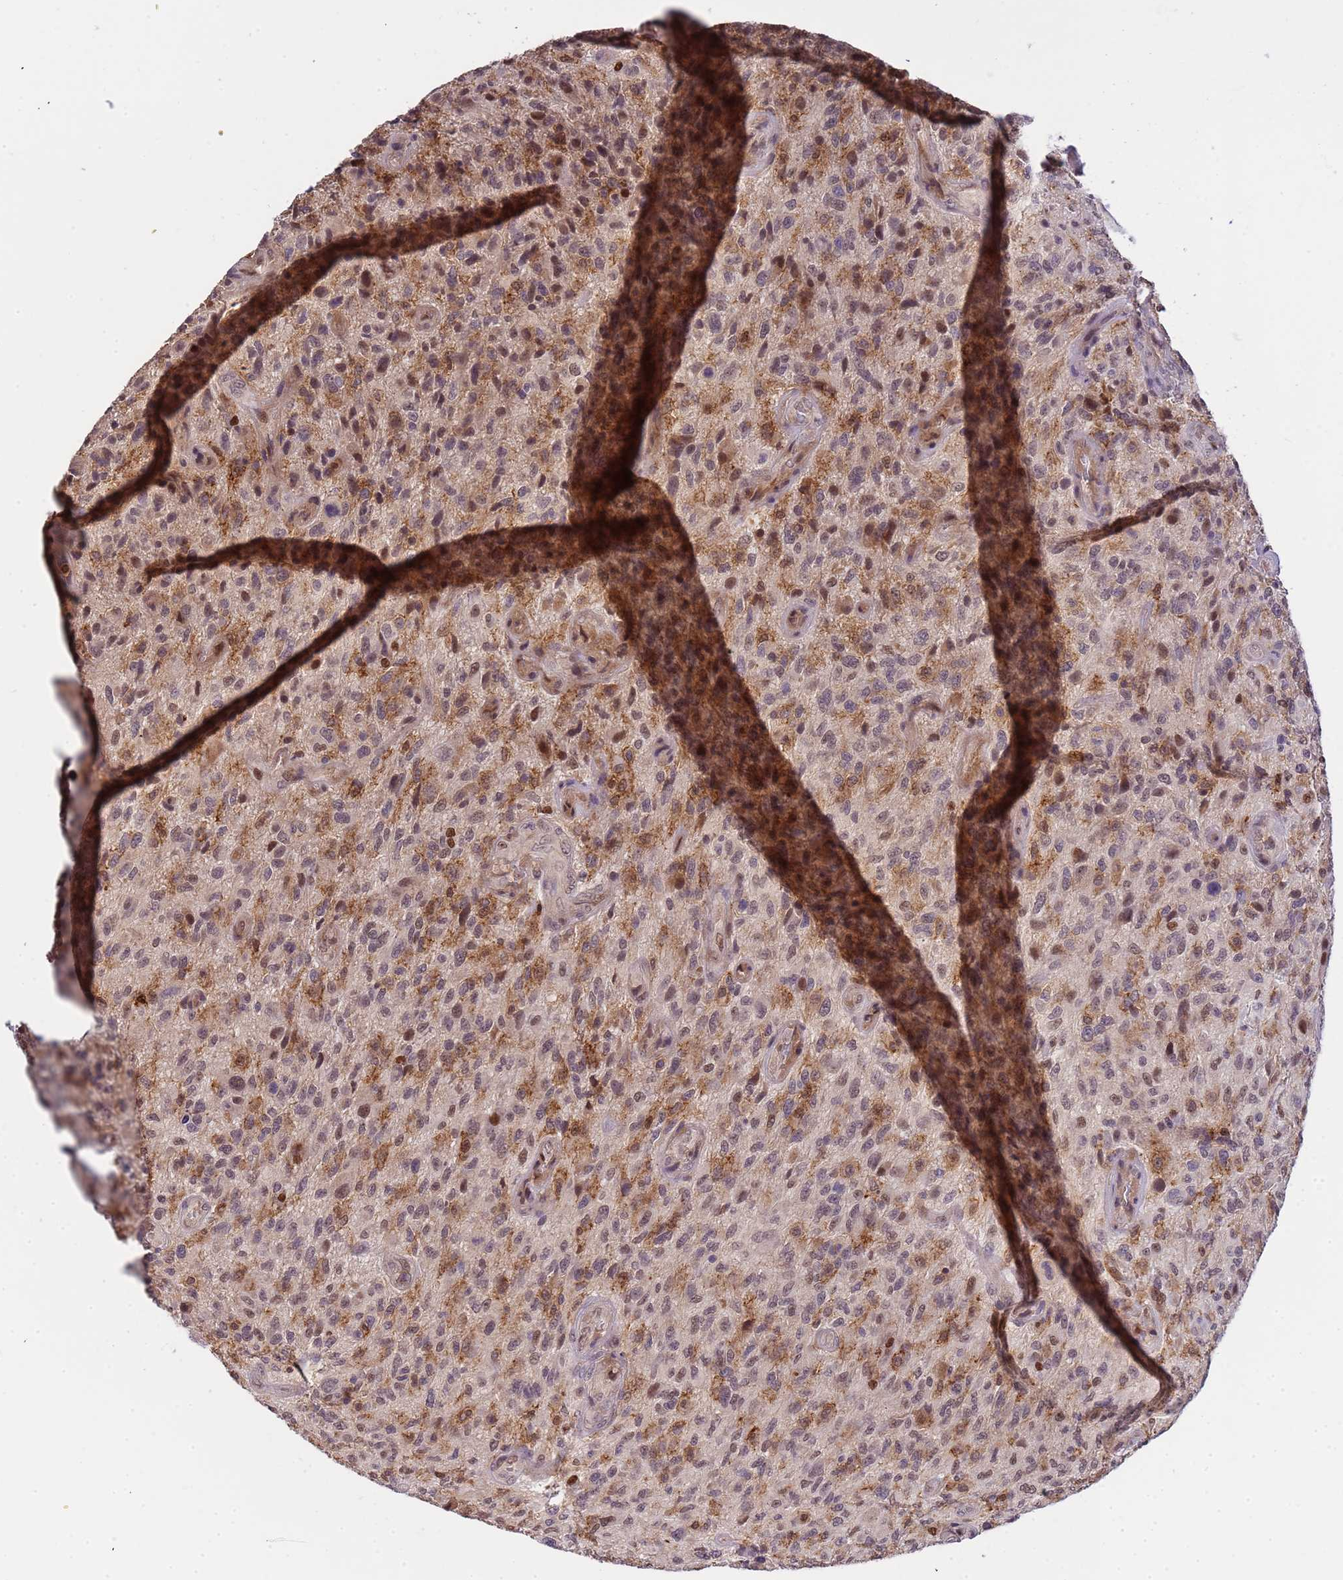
{"staining": {"intensity": "moderate", "quantity": "25%-75%", "location": "cytoplasmic/membranous,nuclear"}, "tissue": "glioma", "cell_type": "Tumor cells", "image_type": "cancer", "snomed": [{"axis": "morphology", "description": "Glioma, malignant, High grade"}, {"axis": "topography", "description": "Brain"}], "caption": "Moderate cytoplasmic/membranous and nuclear protein expression is appreciated in approximately 25%-75% of tumor cells in glioma. (DAB IHC with brightfield microscopy, high magnification).", "gene": "CD53", "patient": {"sex": "male", "age": 47}}